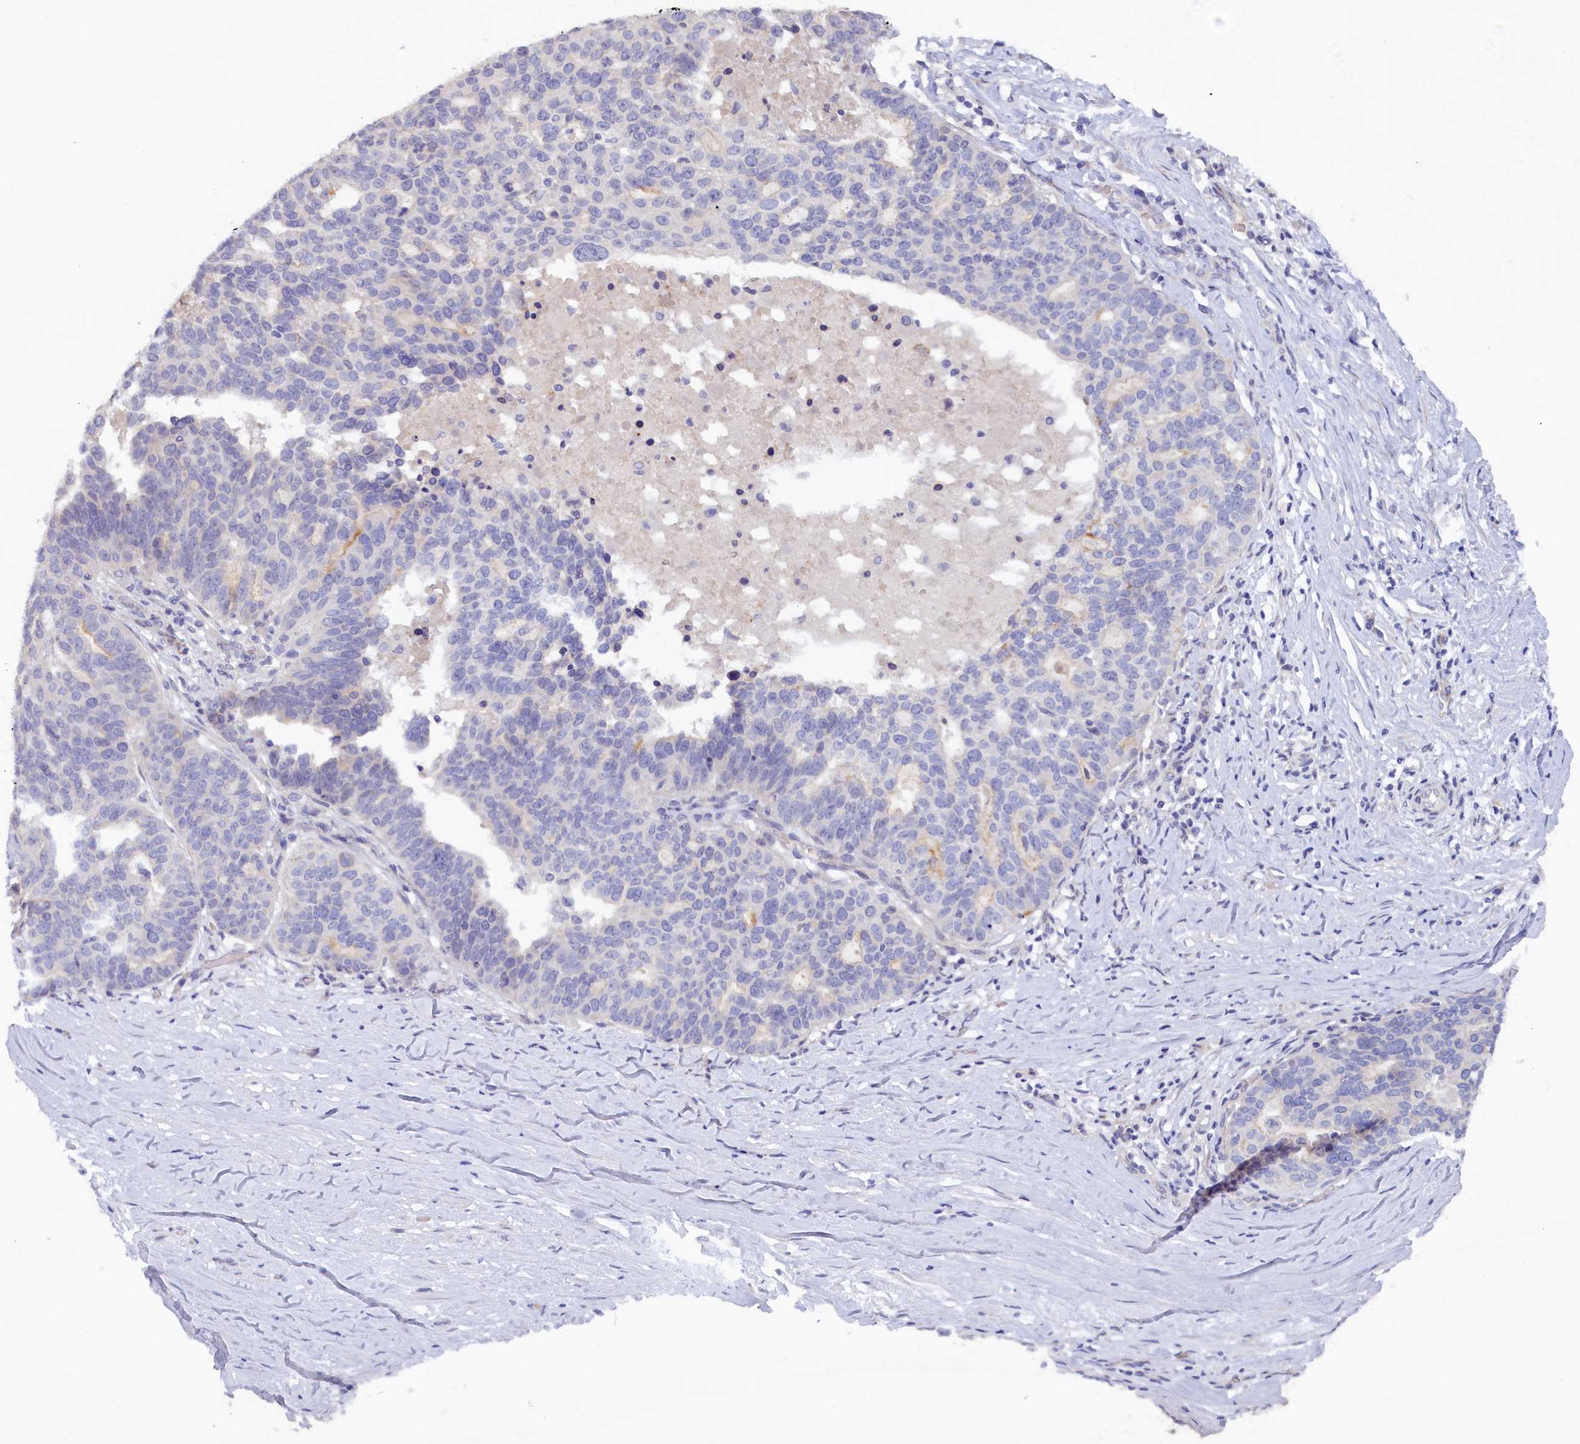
{"staining": {"intensity": "negative", "quantity": "none", "location": "none"}, "tissue": "ovarian cancer", "cell_type": "Tumor cells", "image_type": "cancer", "snomed": [{"axis": "morphology", "description": "Cystadenocarcinoma, serous, NOS"}, {"axis": "topography", "description": "Ovary"}], "caption": "DAB (3,3'-diaminobenzidine) immunohistochemical staining of serous cystadenocarcinoma (ovarian) demonstrates no significant staining in tumor cells.", "gene": "ZSWIM4", "patient": {"sex": "female", "age": 59}}